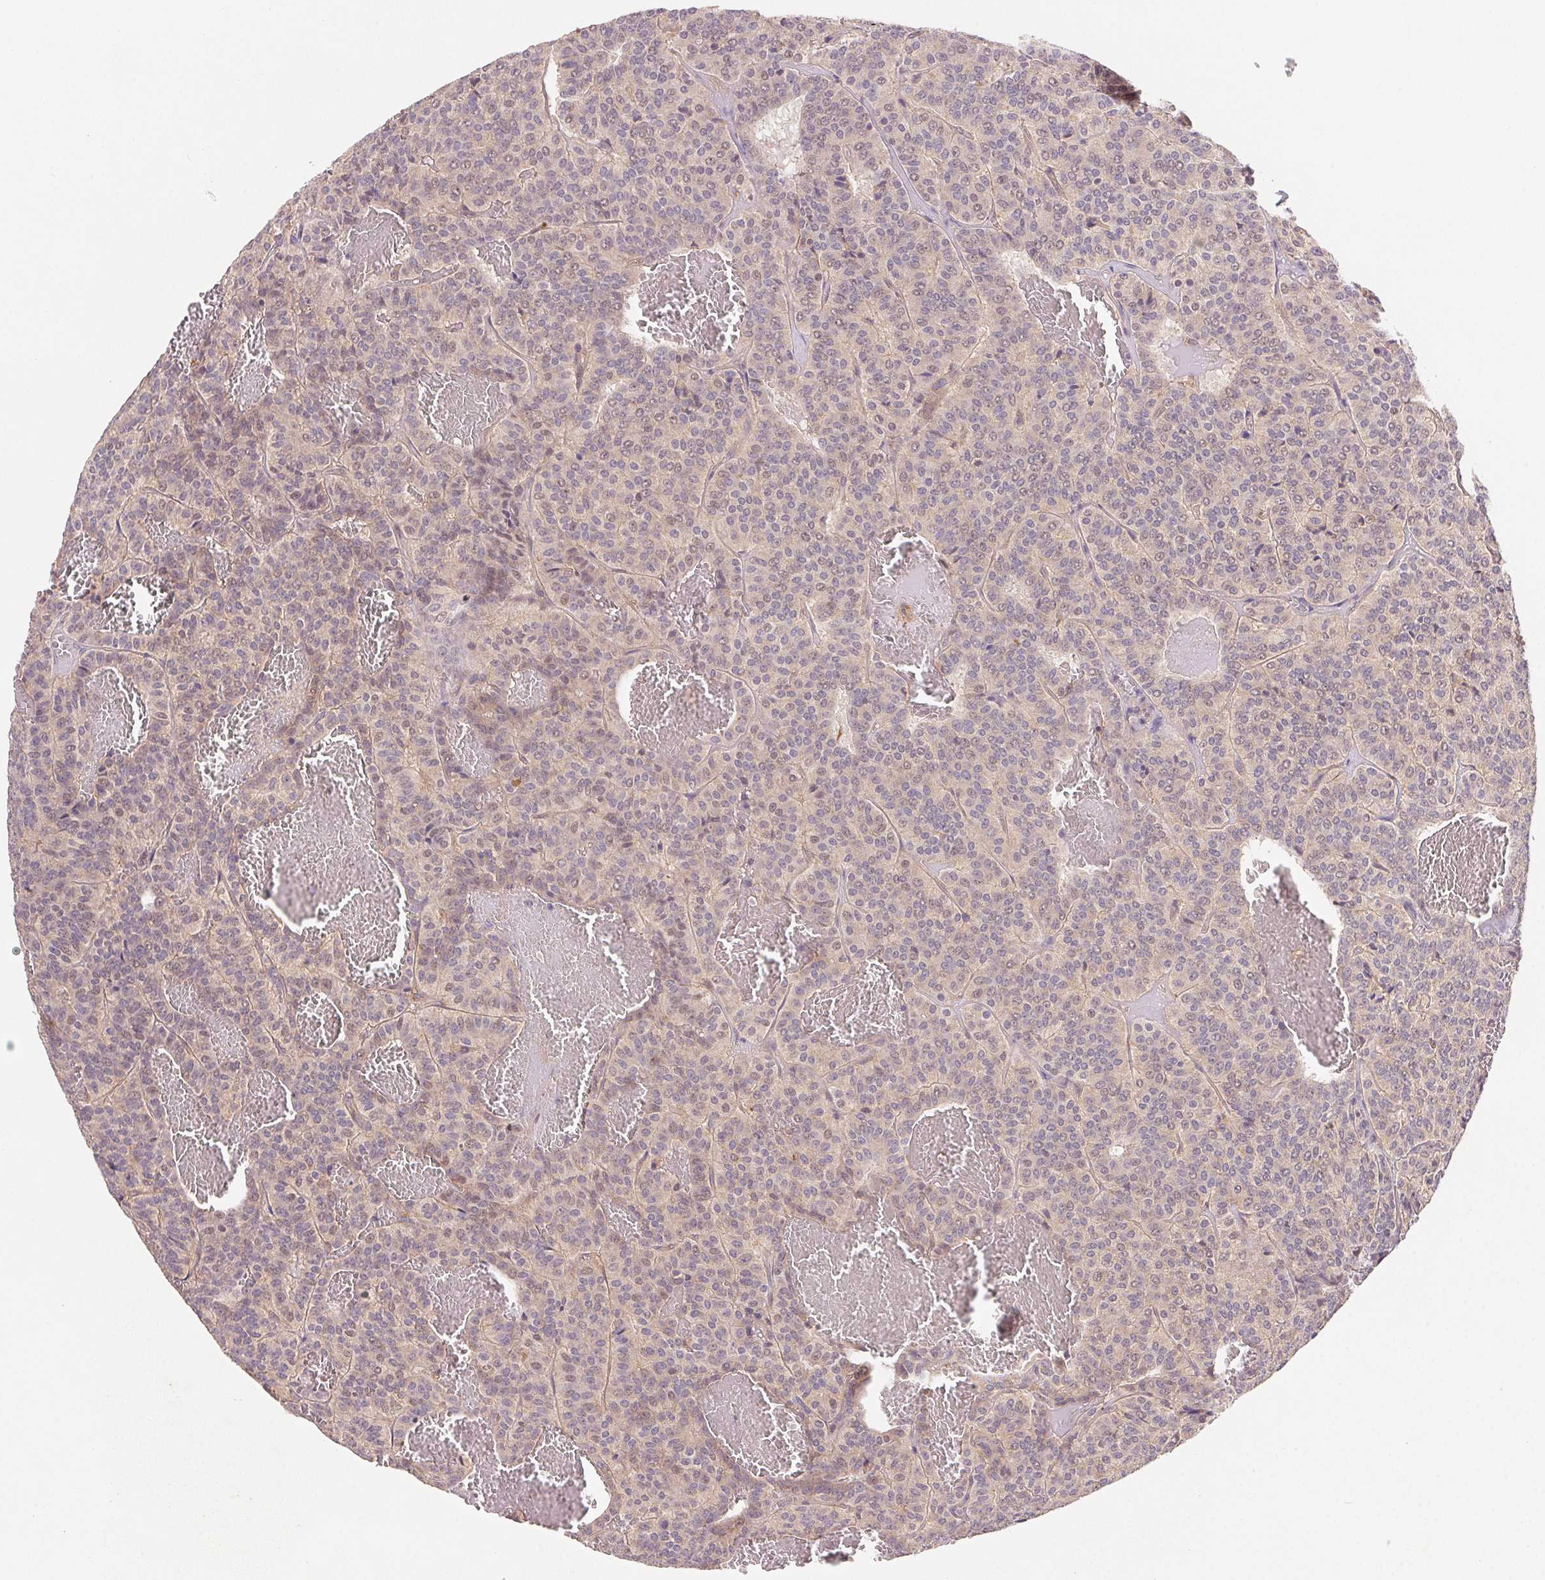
{"staining": {"intensity": "negative", "quantity": "none", "location": "none"}, "tissue": "carcinoid", "cell_type": "Tumor cells", "image_type": "cancer", "snomed": [{"axis": "morphology", "description": "Carcinoid, malignant, NOS"}, {"axis": "topography", "description": "Lung"}], "caption": "Carcinoid (malignant) was stained to show a protein in brown. There is no significant expression in tumor cells.", "gene": "SLC52A2", "patient": {"sex": "male", "age": 70}}